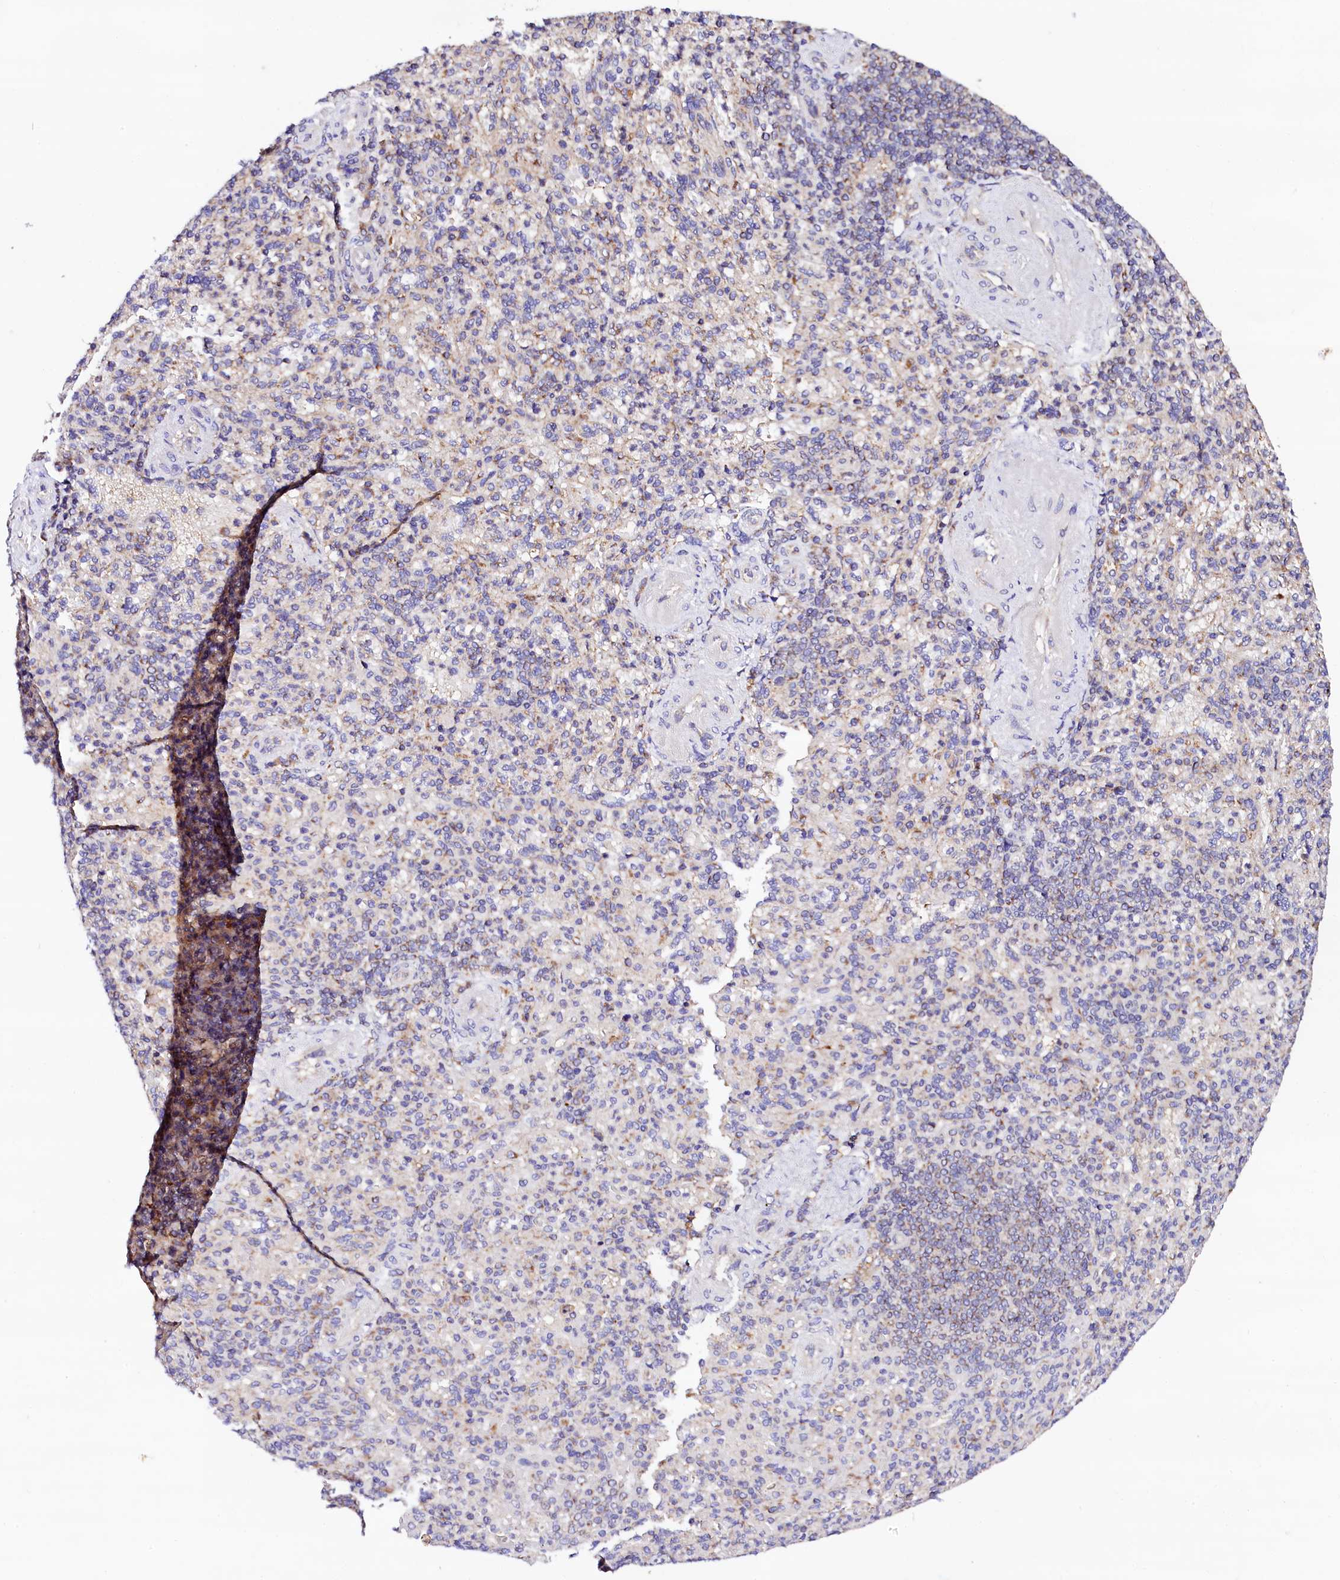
{"staining": {"intensity": "weak", "quantity": "<25%", "location": "cytoplasmic/membranous"}, "tissue": "spleen", "cell_type": "Cells in red pulp", "image_type": "normal", "snomed": [{"axis": "morphology", "description": "Normal tissue, NOS"}, {"axis": "topography", "description": "Spleen"}], "caption": "This is an IHC photomicrograph of normal spleen. There is no expression in cells in red pulp.", "gene": "ST3GAL1", "patient": {"sex": "female", "age": 74}}